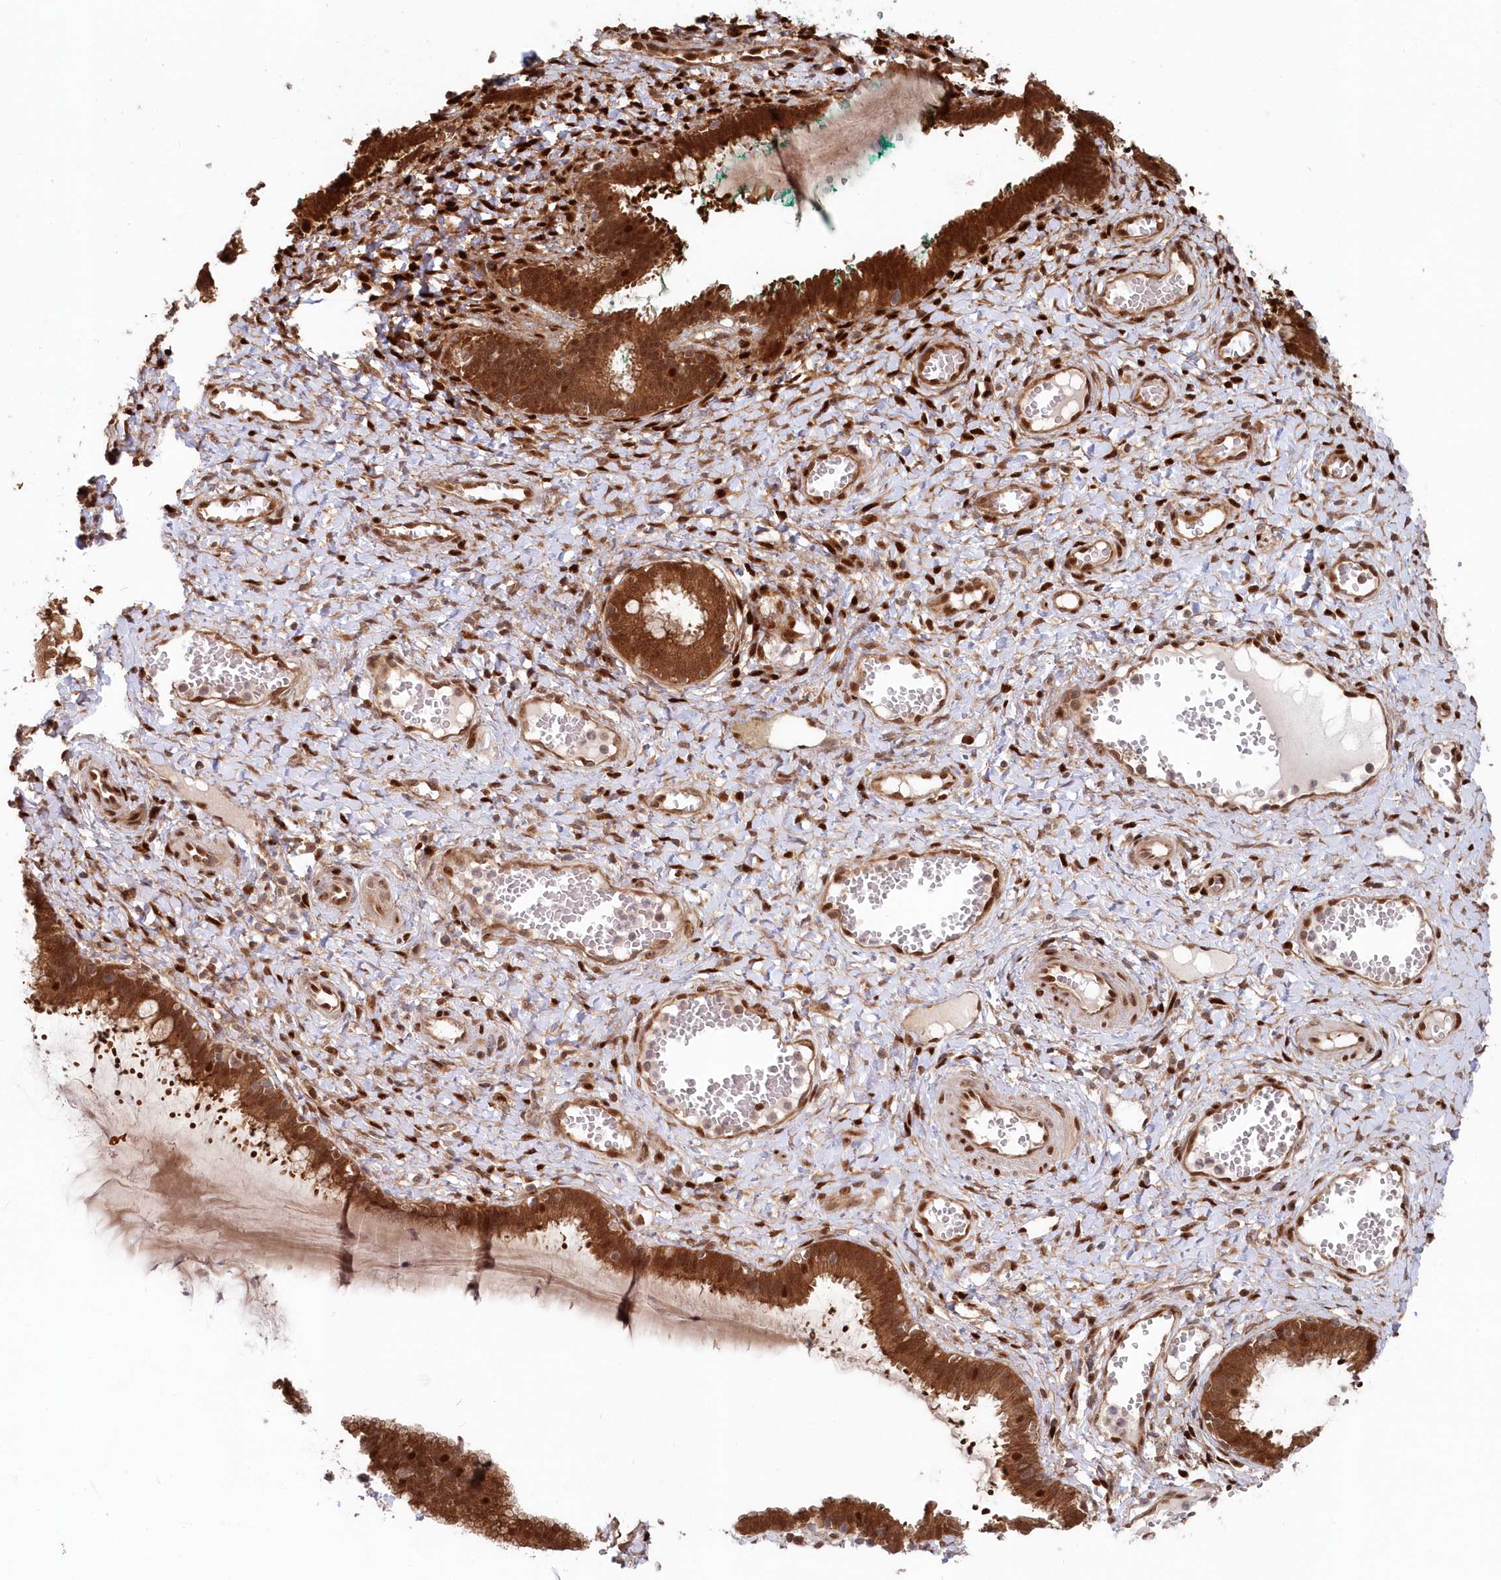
{"staining": {"intensity": "strong", "quantity": ">75%", "location": "cytoplasmic/membranous,nuclear"}, "tissue": "cervix", "cell_type": "Glandular cells", "image_type": "normal", "snomed": [{"axis": "morphology", "description": "Normal tissue, NOS"}, {"axis": "morphology", "description": "Adenocarcinoma, NOS"}, {"axis": "topography", "description": "Cervix"}], "caption": "Protein staining demonstrates strong cytoplasmic/membranous,nuclear expression in approximately >75% of glandular cells in normal cervix. (Brightfield microscopy of DAB IHC at high magnification).", "gene": "ABHD14B", "patient": {"sex": "female", "age": 29}}